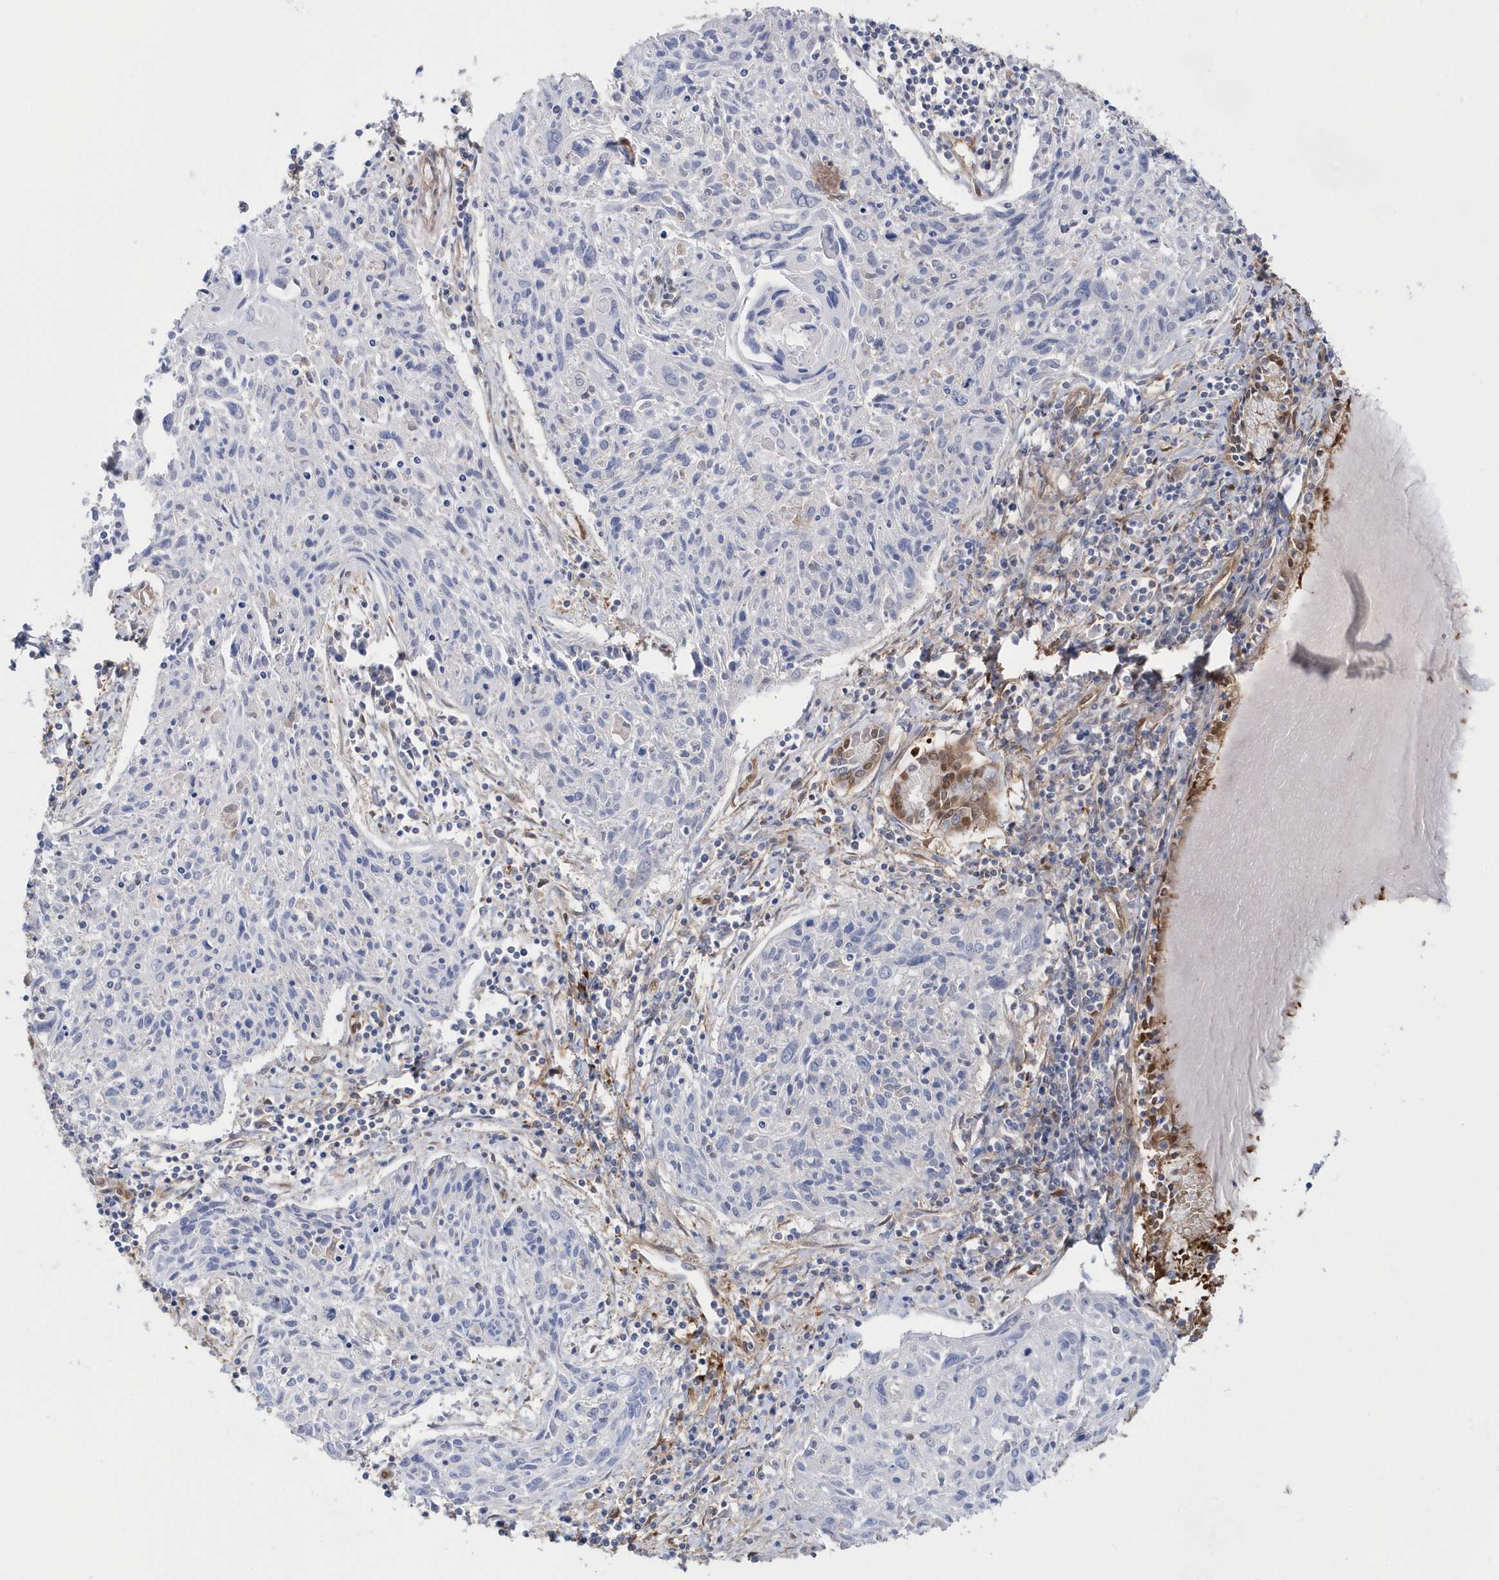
{"staining": {"intensity": "negative", "quantity": "none", "location": "none"}, "tissue": "cervical cancer", "cell_type": "Tumor cells", "image_type": "cancer", "snomed": [{"axis": "morphology", "description": "Squamous cell carcinoma, NOS"}, {"axis": "topography", "description": "Cervix"}], "caption": "A high-resolution image shows IHC staining of cervical cancer, which demonstrates no significant expression in tumor cells.", "gene": "BDH2", "patient": {"sex": "female", "age": 51}}